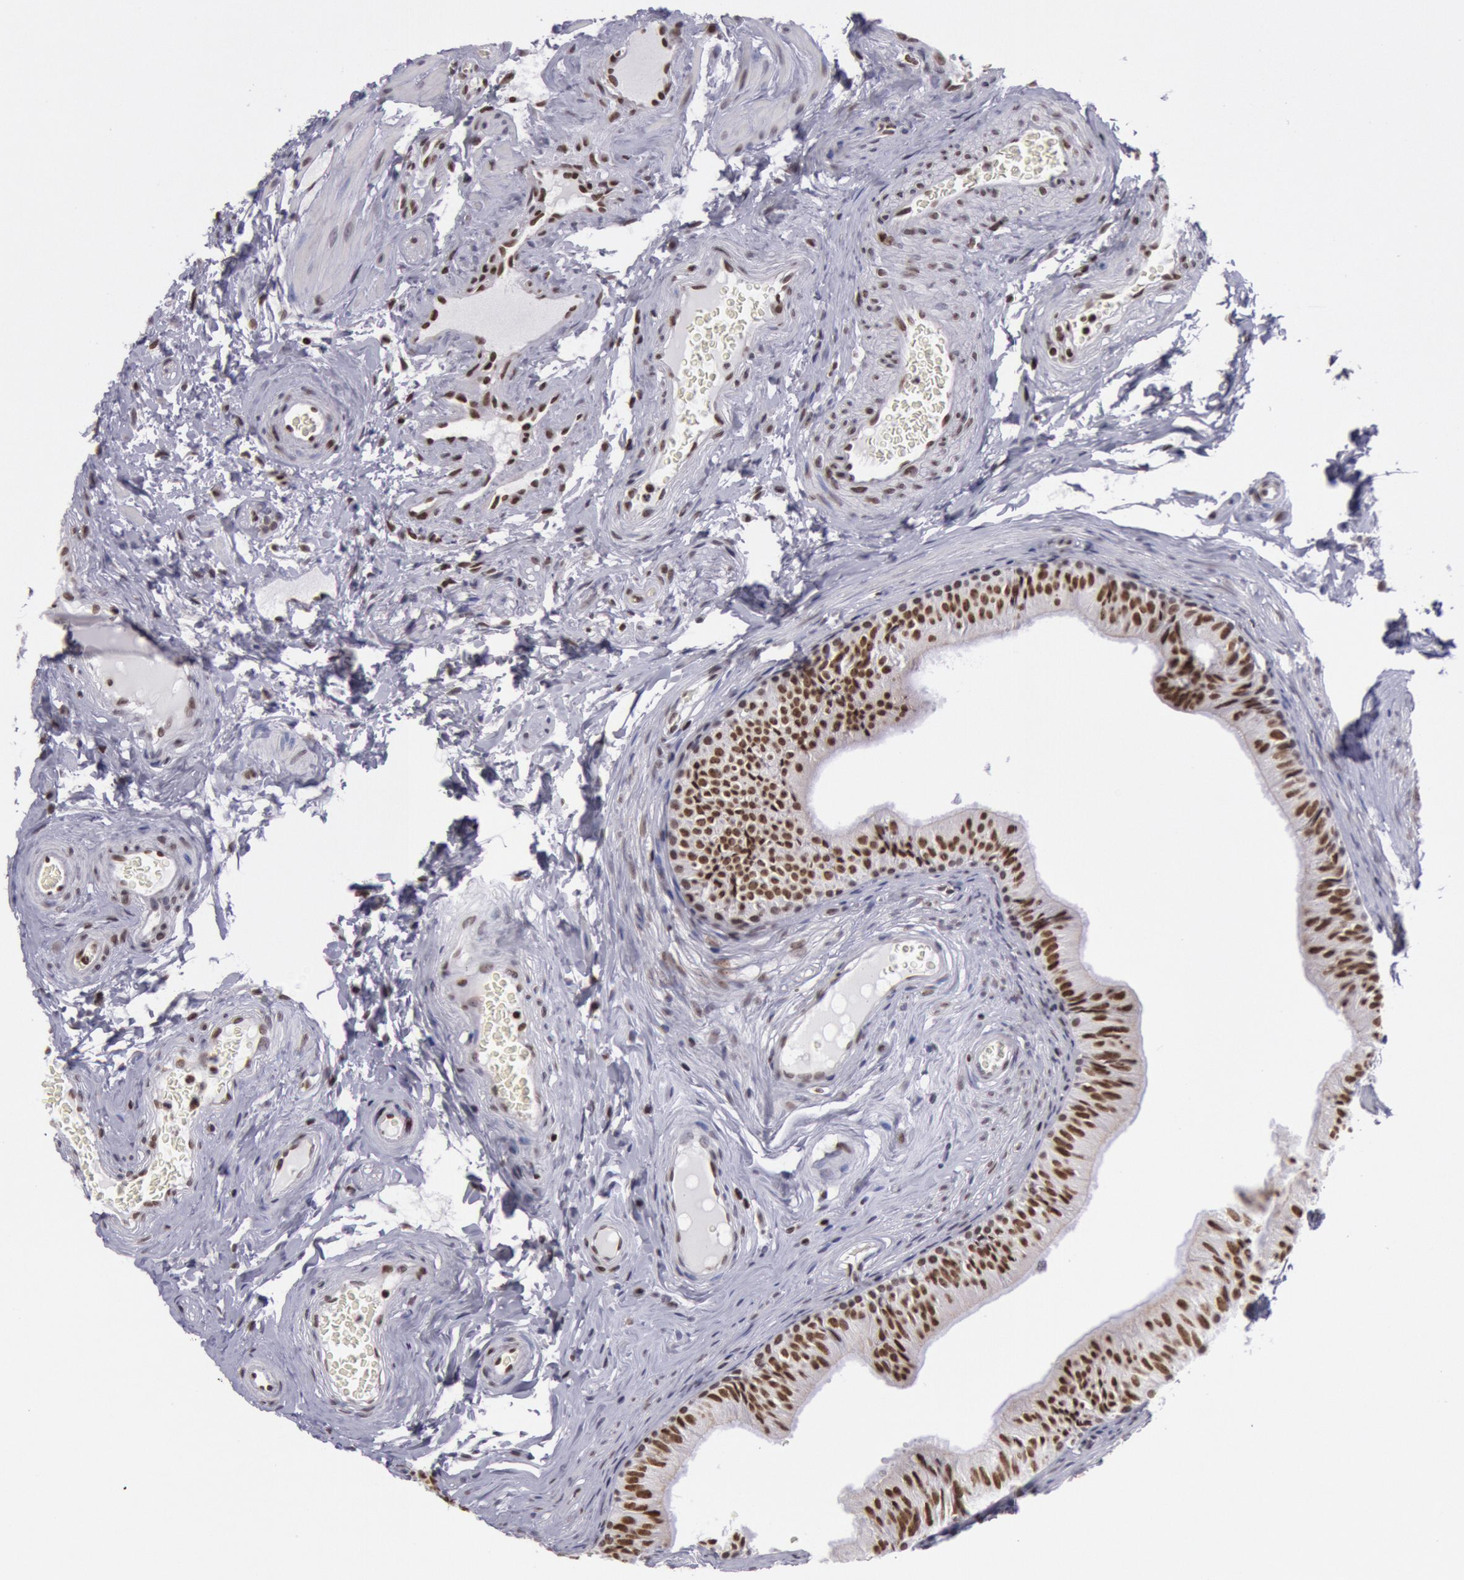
{"staining": {"intensity": "strong", "quantity": ">75%", "location": "nuclear"}, "tissue": "epididymis", "cell_type": "Glandular cells", "image_type": "normal", "snomed": [{"axis": "morphology", "description": "Normal tissue, NOS"}, {"axis": "topography", "description": "Epididymis"}], "caption": "This histopathology image displays immunohistochemistry staining of normal epididymis, with high strong nuclear expression in approximately >75% of glandular cells.", "gene": "NKAP", "patient": {"sex": "male", "age": 23}}